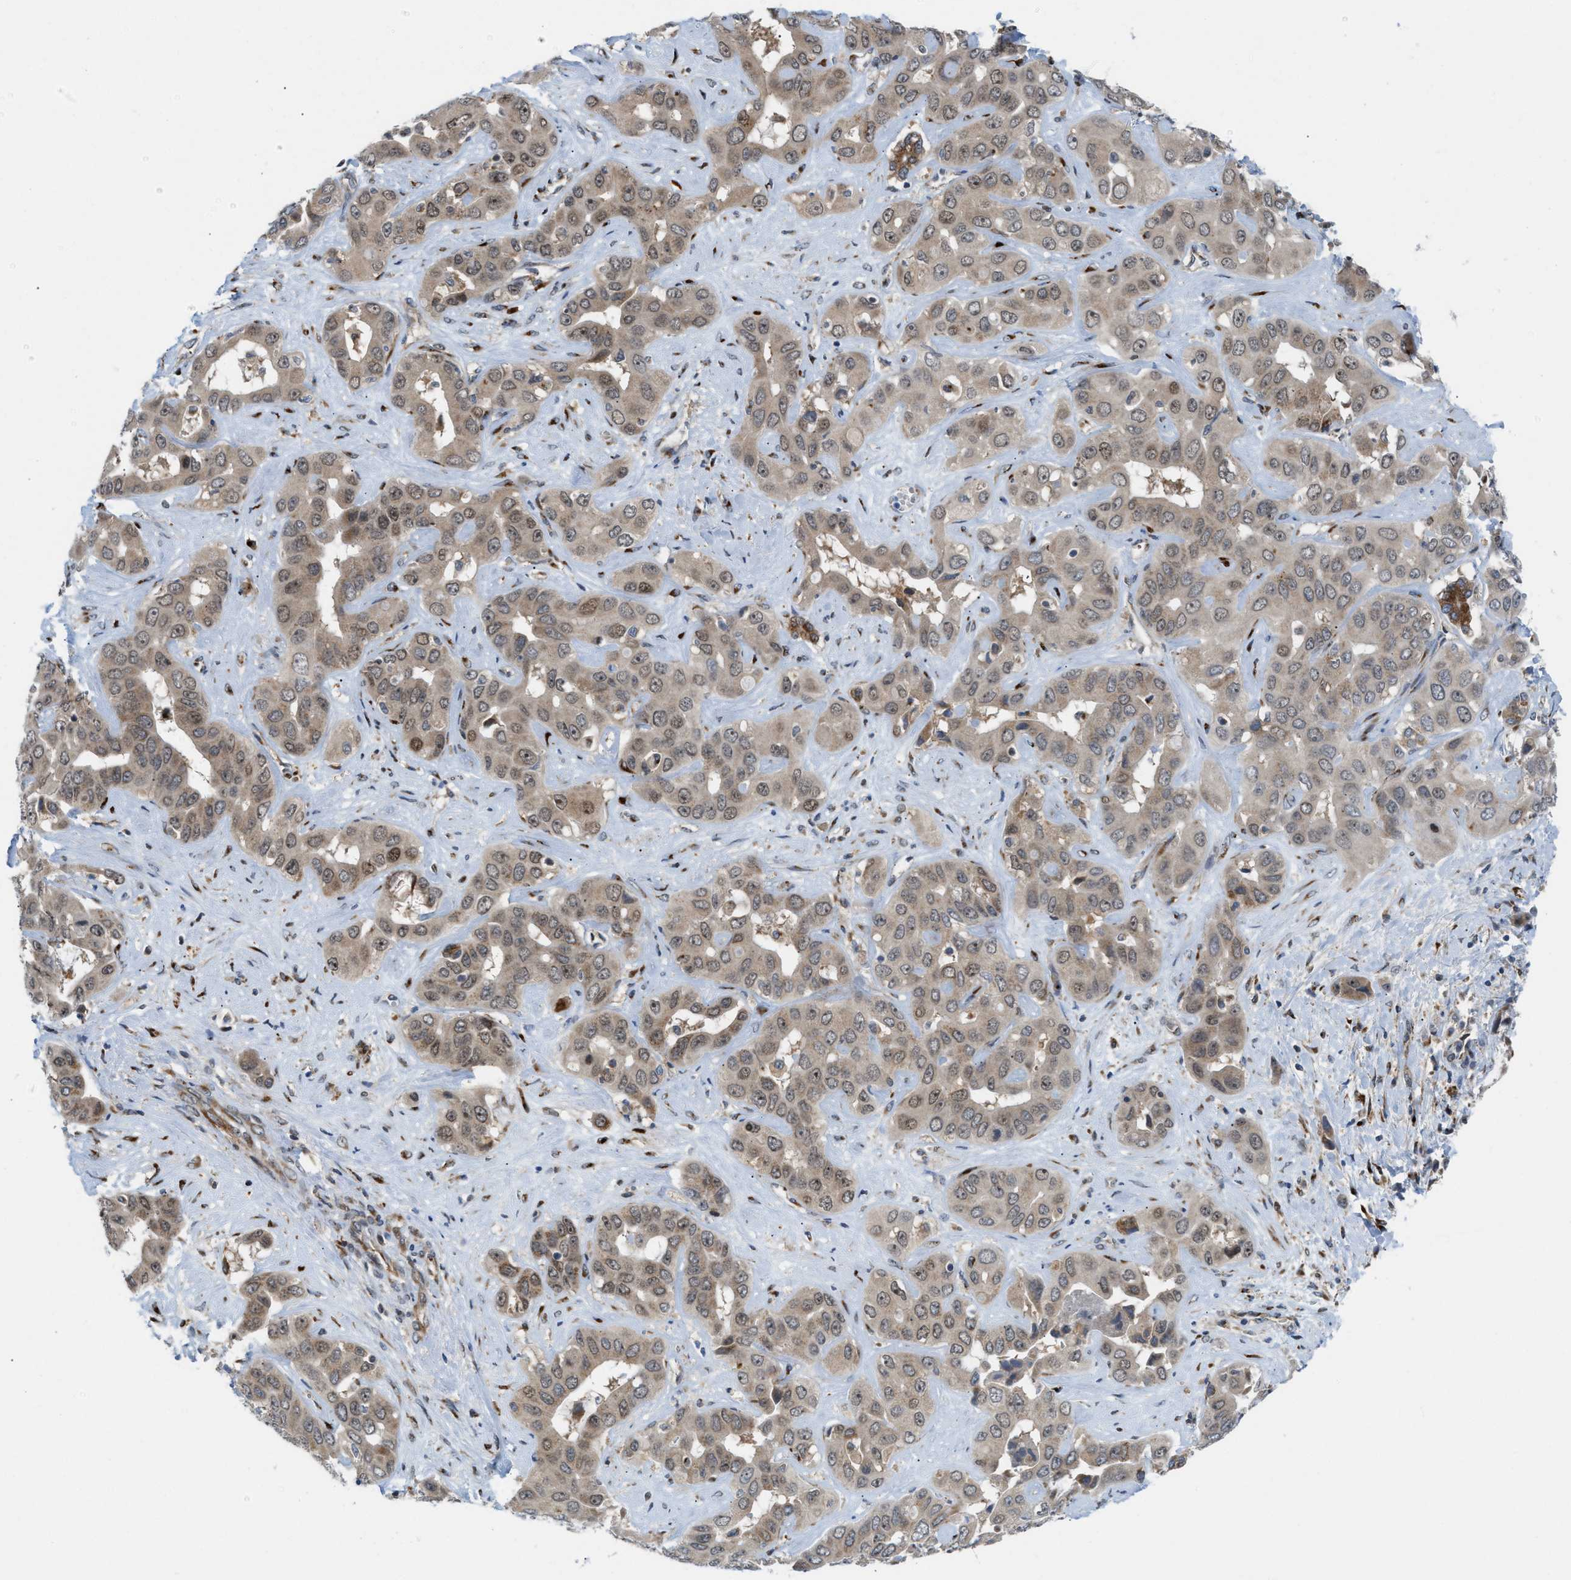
{"staining": {"intensity": "weak", "quantity": ">75%", "location": "cytoplasmic/membranous,nuclear"}, "tissue": "liver cancer", "cell_type": "Tumor cells", "image_type": "cancer", "snomed": [{"axis": "morphology", "description": "Cholangiocarcinoma"}, {"axis": "topography", "description": "Liver"}], "caption": "The photomicrograph shows immunohistochemical staining of liver cholangiocarcinoma. There is weak cytoplasmic/membranous and nuclear staining is identified in about >75% of tumor cells.", "gene": "SLC38A10", "patient": {"sex": "female", "age": 52}}